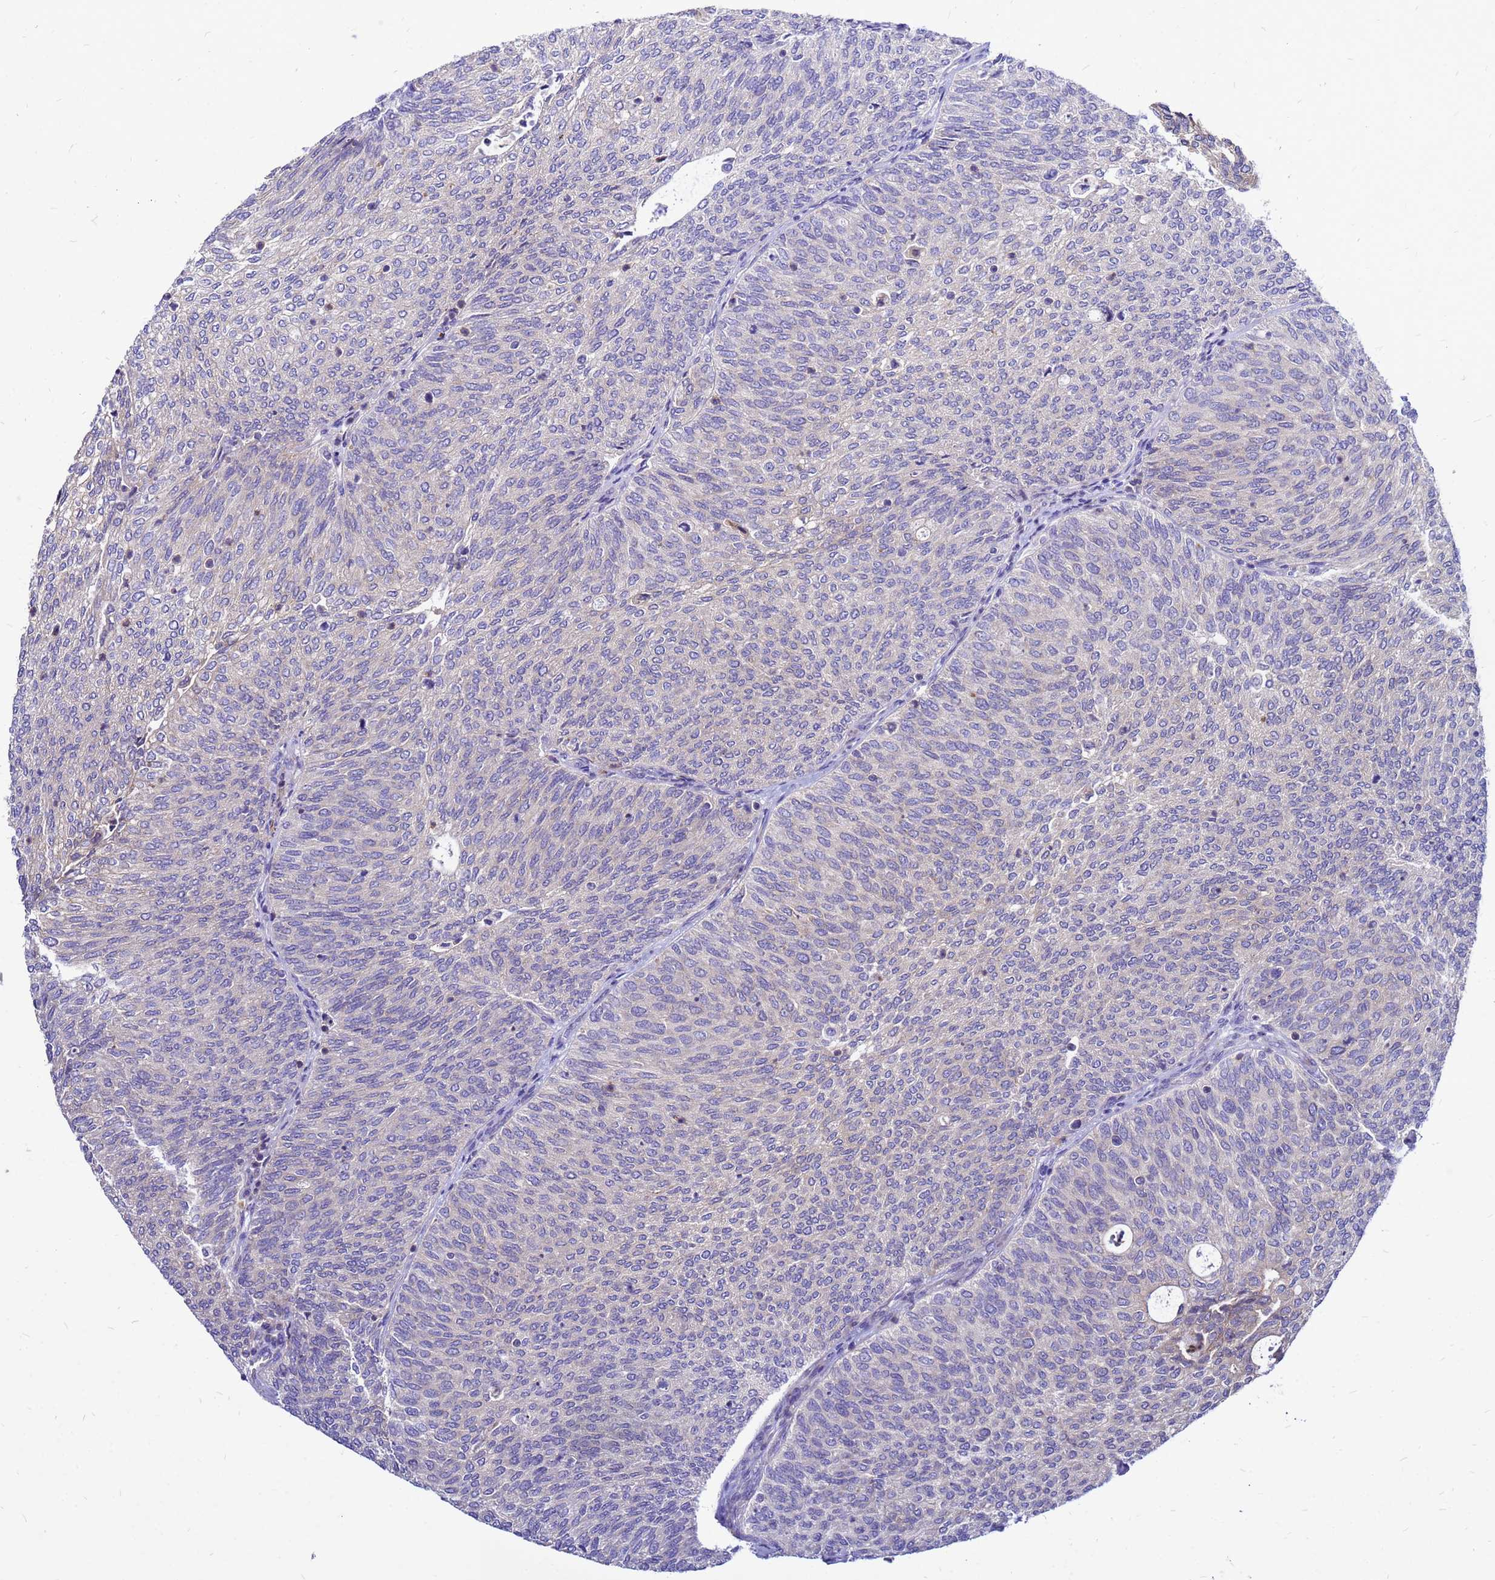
{"staining": {"intensity": "weak", "quantity": "<25%", "location": "cytoplasmic/membranous"}, "tissue": "urothelial cancer", "cell_type": "Tumor cells", "image_type": "cancer", "snomed": [{"axis": "morphology", "description": "Urothelial carcinoma, Low grade"}, {"axis": "topography", "description": "Urinary bladder"}], "caption": "Low-grade urothelial carcinoma was stained to show a protein in brown. There is no significant positivity in tumor cells. (DAB (3,3'-diaminobenzidine) IHC with hematoxylin counter stain).", "gene": "FHIP1A", "patient": {"sex": "female", "age": 79}}